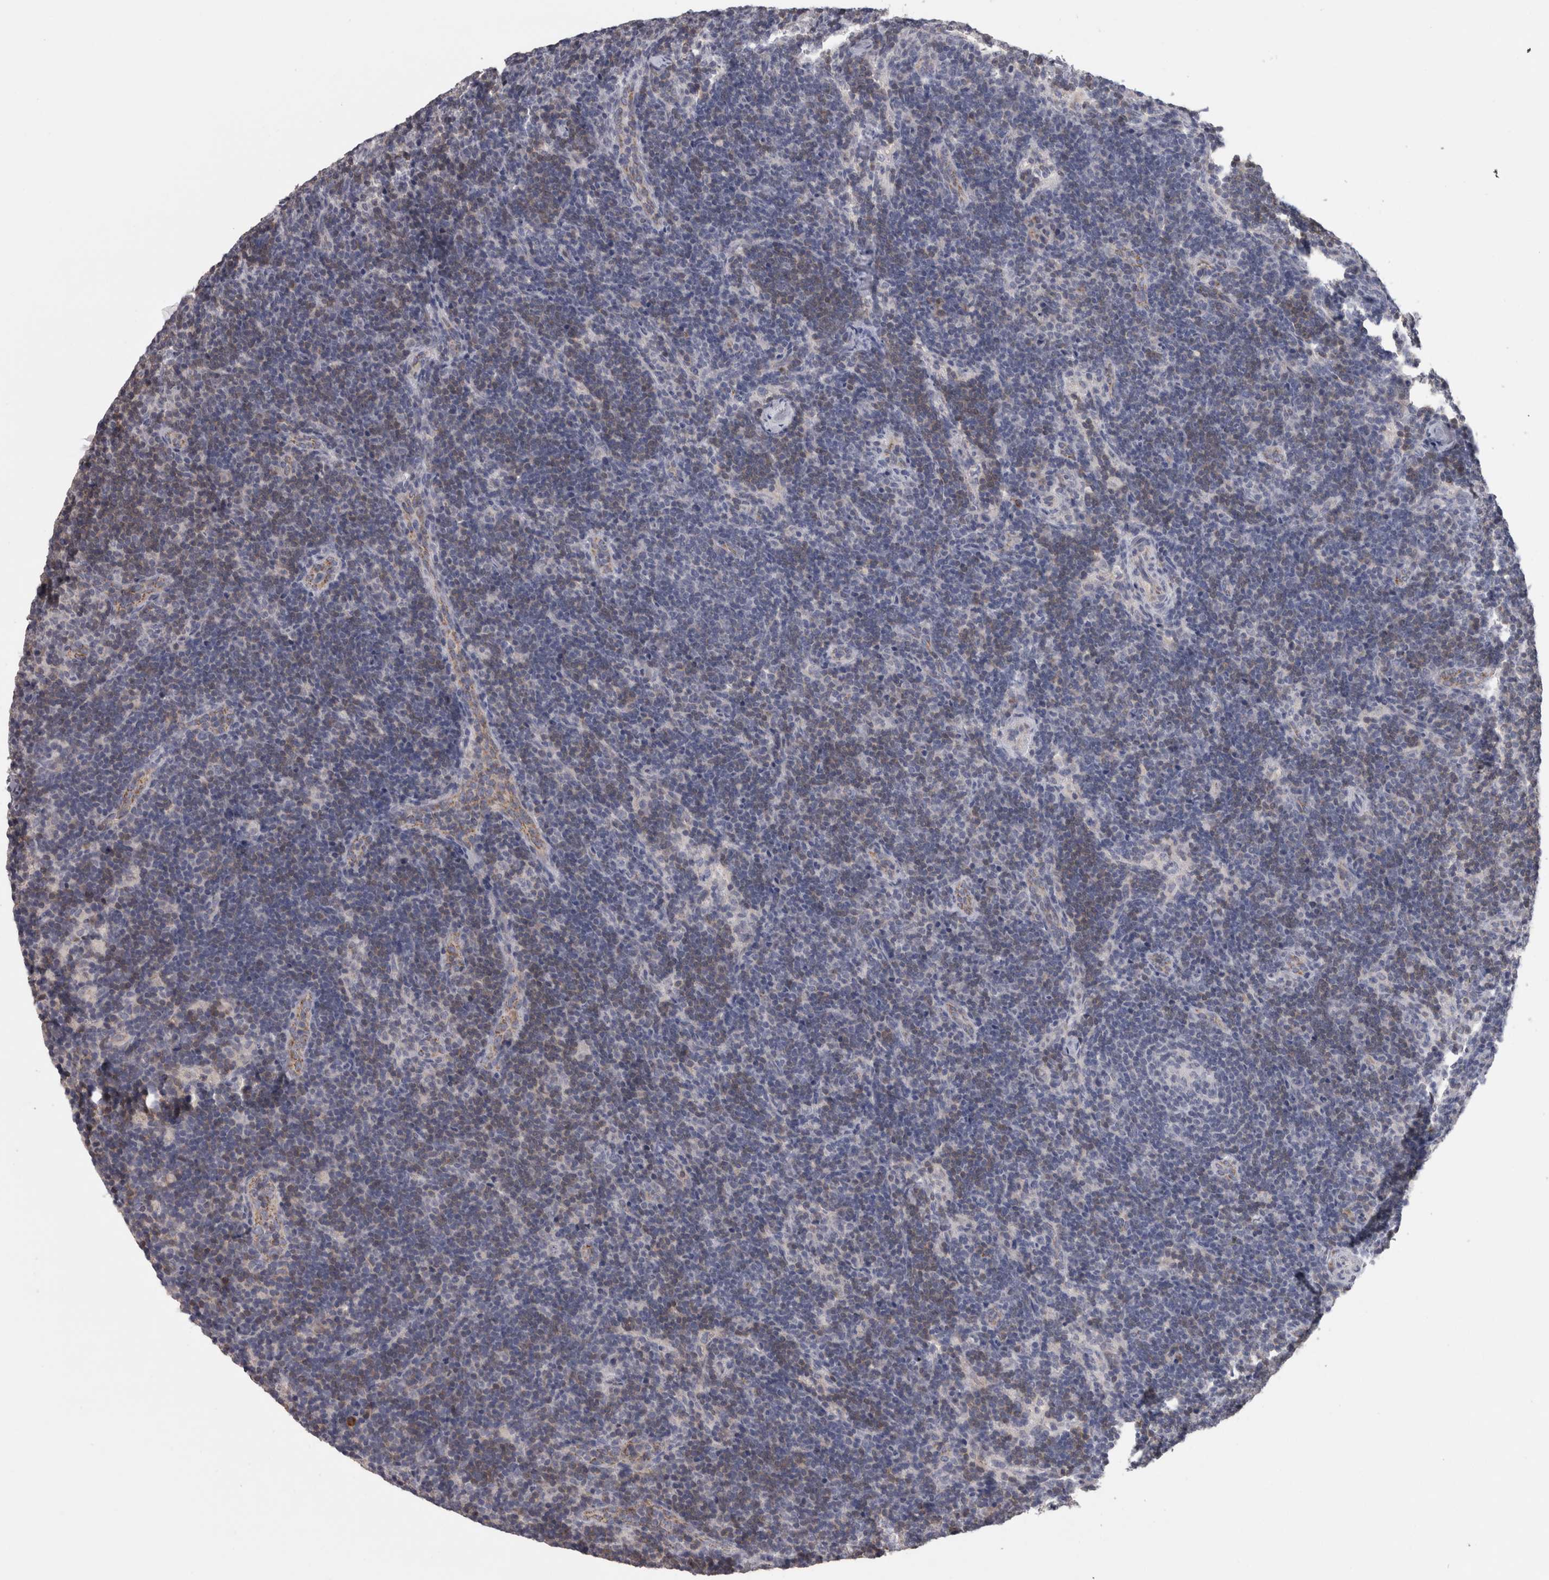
{"staining": {"intensity": "negative", "quantity": "none", "location": "none"}, "tissue": "lymph node", "cell_type": "Germinal center cells", "image_type": "normal", "snomed": [{"axis": "morphology", "description": "Normal tissue, NOS"}, {"axis": "topography", "description": "Lymph node"}], "caption": "Benign lymph node was stained to show a protein in brown. There is no significant positivity in germinal center cells. (DAB immunohistochemistry (IHC), high magnification).", "gene": "TCAP", "patient": {"sex": "female", "age": 22}}